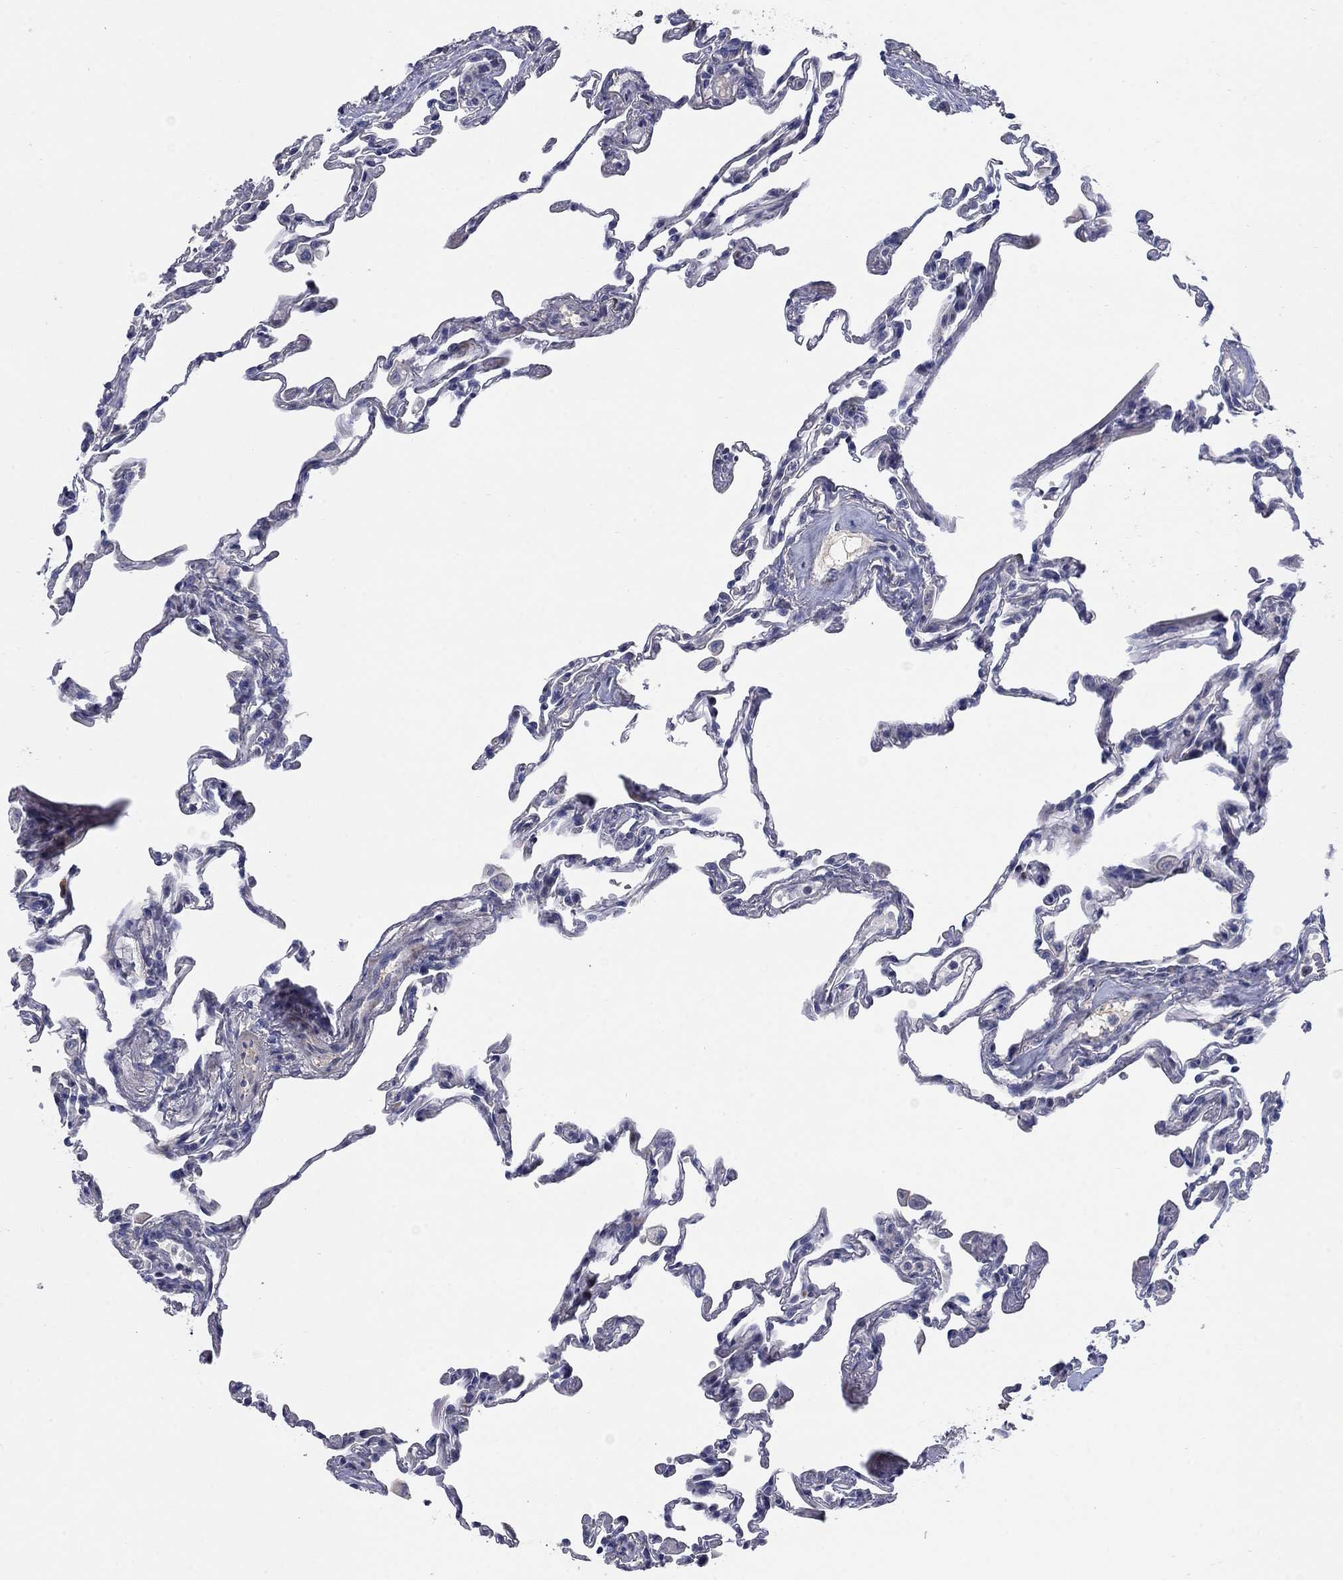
{"staining": {"intensity": "negative", "quantity": "none", "location": "none"}, "tissue": "lung", "cell_type": "Alveolar cells", "image_type": "normal", "snomed": [{"axis": "morphology", "description": "Normal tissue, NOS"}, {"axis": "topography", "description": "Lung"}], "caption": "This is an immunohistochemistry histopathology image of benign human lung. There is no expression in alveolar cells.", "gene": "TMEM249", "patient": {"sex": "female", "age": 57}}